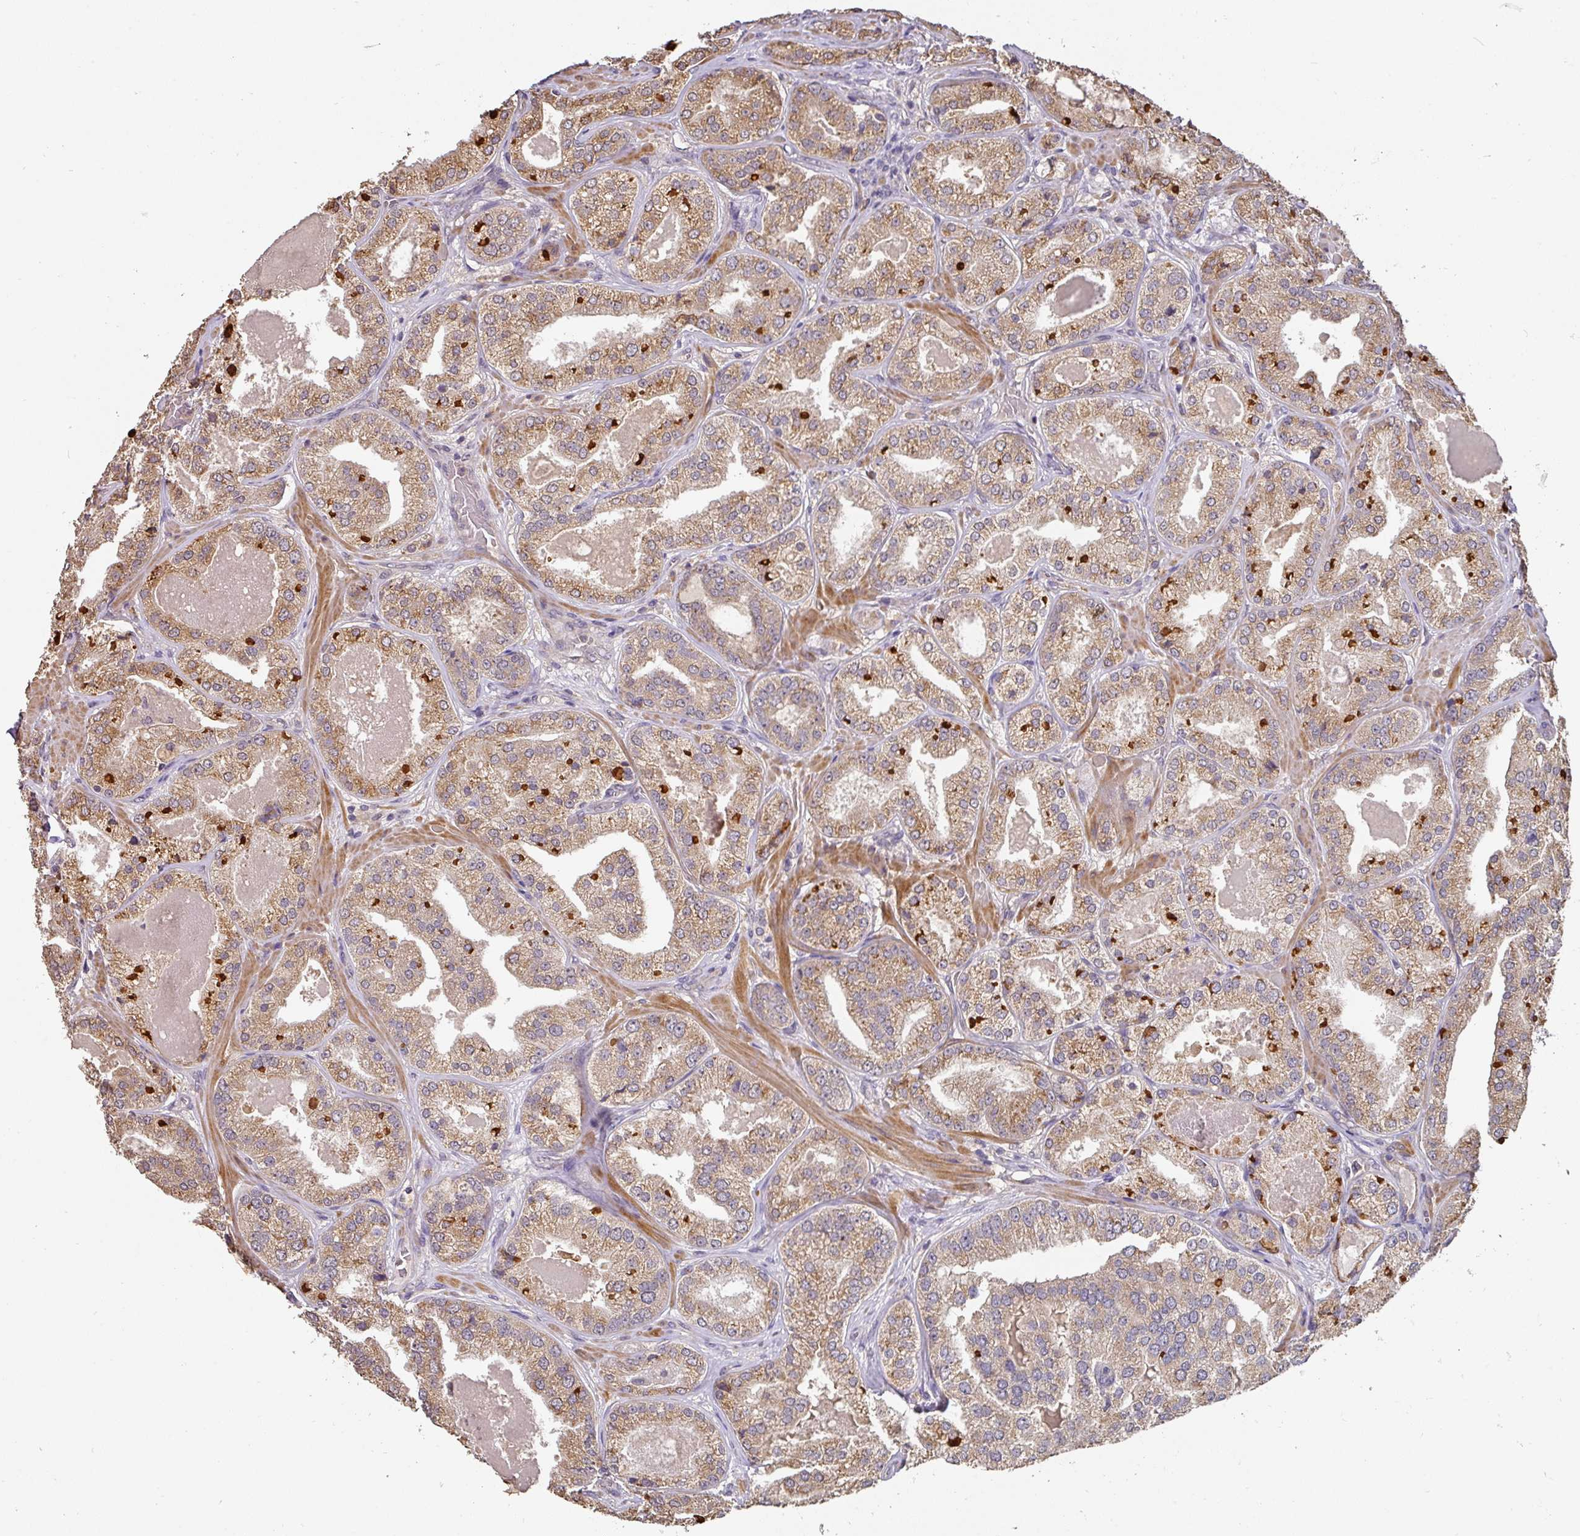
{"staining": {"intensity": "moderate", "quantity": ">75%", "location": "cytoplasmic/membranous"}, "tissue": "prostate cancer", "cell_type": "Tumor cells", "image_type": "cancer", "snomed": [{"axis": "morphology", "description": "Adenocarcinoma, High grade"}, {"axis": "topography", "description": "Prostate"}], "caption": "An IHC histopathology image of neoplastic tissue is shown. Protein staining in brown shows moderate cytoplasmic/membranous positivity in prostate cancer within tumor cells. Nuclei are stained in blue.", "gene": "ACVR2B", "patient": {"sex": "male", "age": 63}}